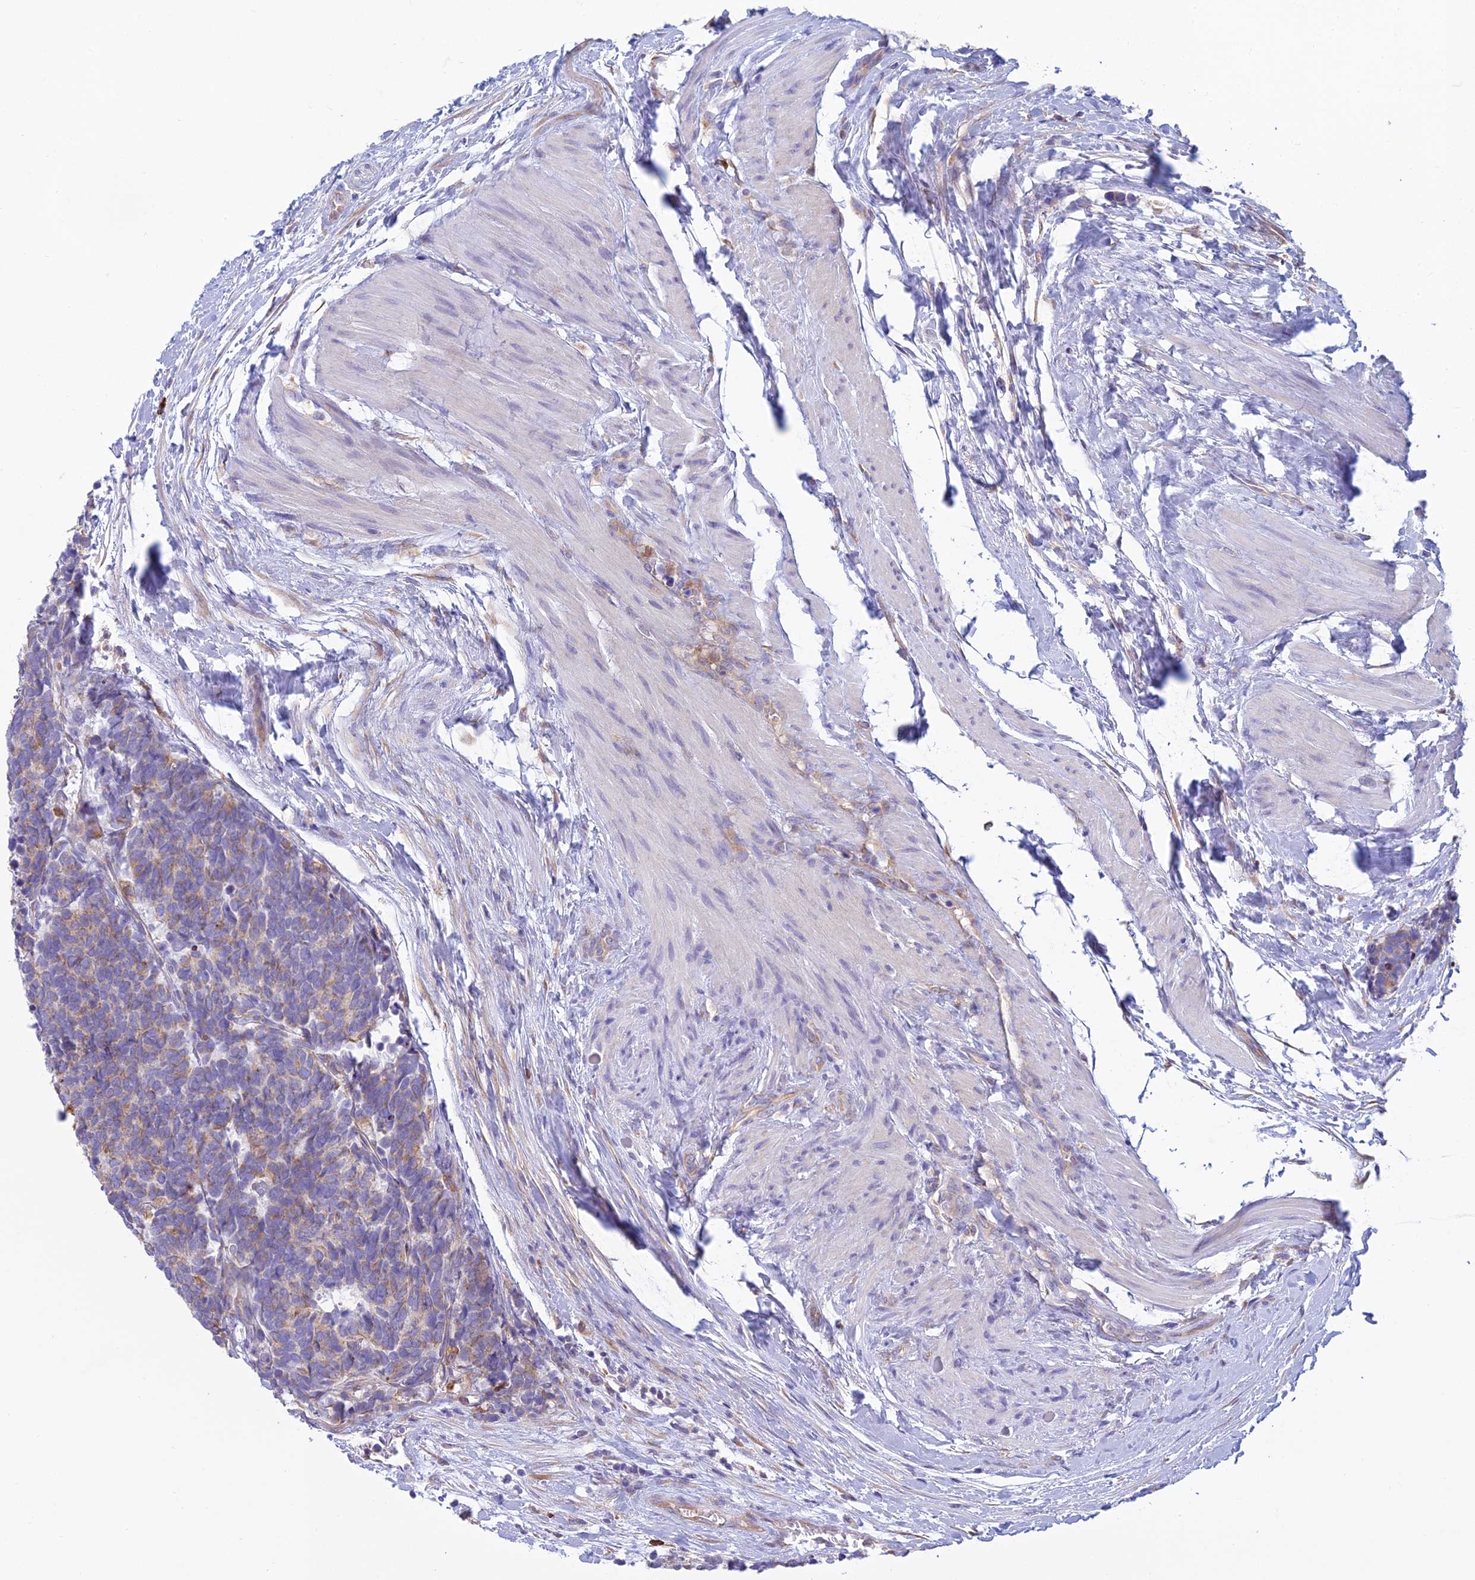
{"staining": {"intensity": "moderate", "quantity": "25%-75%", "location": "cytoplasmic/membranous"}, "tissue": "carcinoid", "cell_type": "Tumor cells", "image_type": "cancer", "snomed": [{"axis": "morphology", "description": "Carcinoma, NOS"}, {"axis": "morphology", "description": "Carcinoid, malignant, NOS"}, {"axis": "topography", "description": "Prostate"}], "caption": "Carcinoma was stained to show a protein in brown. There is medium levels of moderate cytoplasmic/membranous staining in approximately 25%-75% of tumor cells.", "gene": "HM13", "patient": {"sex": "male", "age": 57}}